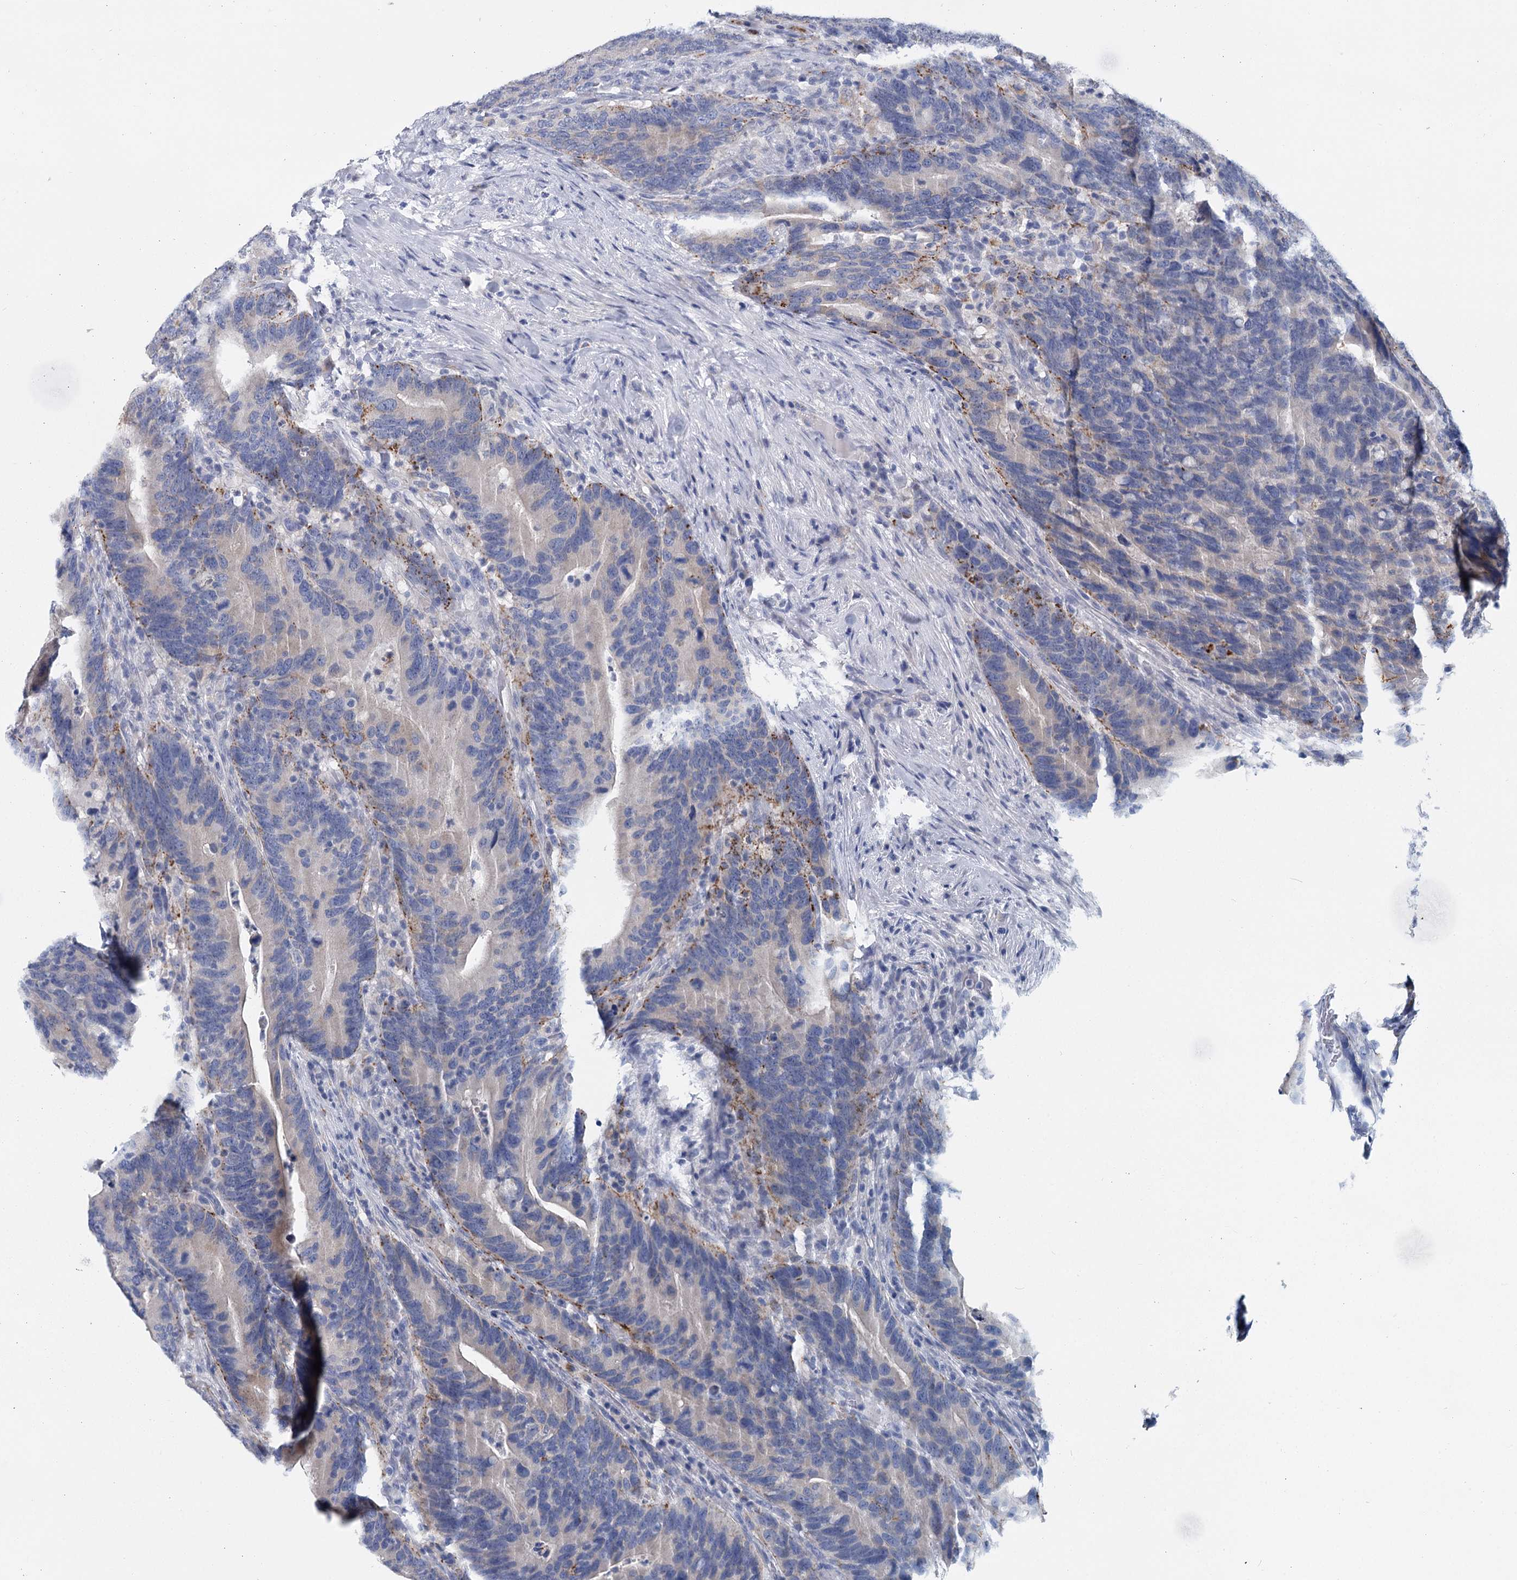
{"staining": {"intensity": "weak", "quantity": "<25%", "location": "cytoplasmic/membranous"}, "tissue": "colorectal cancer", "cell_type": "Tumor cells", "image_type": "cancer", "snomed": [{"axis": "morphology", "description": "Adenocarcinoma, NOS"}, {"axis": "topography", "description": "Colon"}], "caption": "Immunohistochemistry (IHC) micrograph of colorectal cancer (adenocarcinoma) stained for a protein (brown), which demonstrates no staining in tumor cells. (IHC, brightfield microscopy, high magnification).", "gene": "METTL7B", "patient": {"sex": "female", "age": 66}}